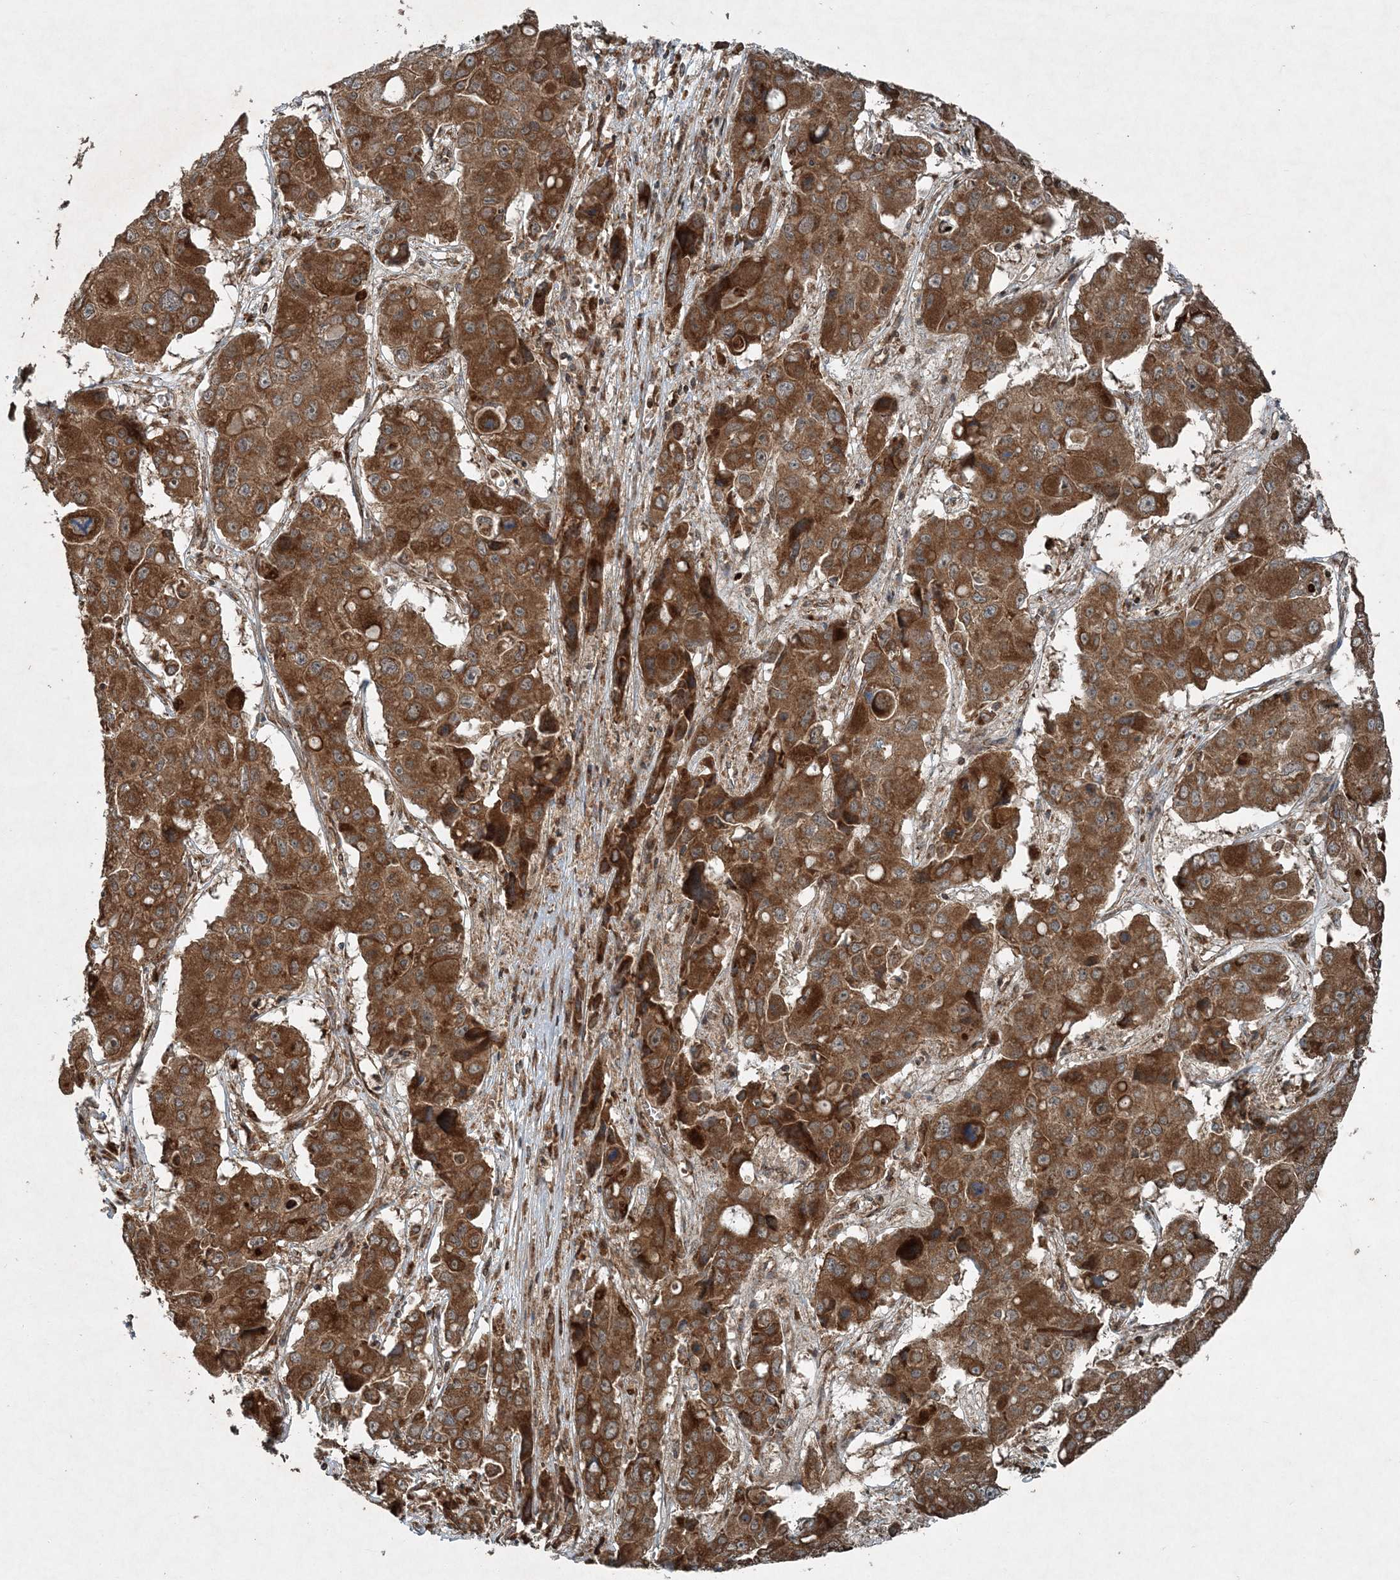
{"staining": {"intensity": "strong", "quantity": ">75%", "location": "cytoplasmic/membranous"}, "tissue": "liver cancer", "cell_type": "Tumor cells", "image_type": "cancer", "snomed": [{"axis": "morphology", "description": "Cholangiocarcinoma"}, {"axis": "topography", "description": "Liver"}], "caption": "Cholangiocarcinoma (liver) tissue shows strong cytoplasmic/membranous expression in approximately >75% of tumor cells", "gene": "COPS7B", "patient": {"sex": "male", "age": 67}}